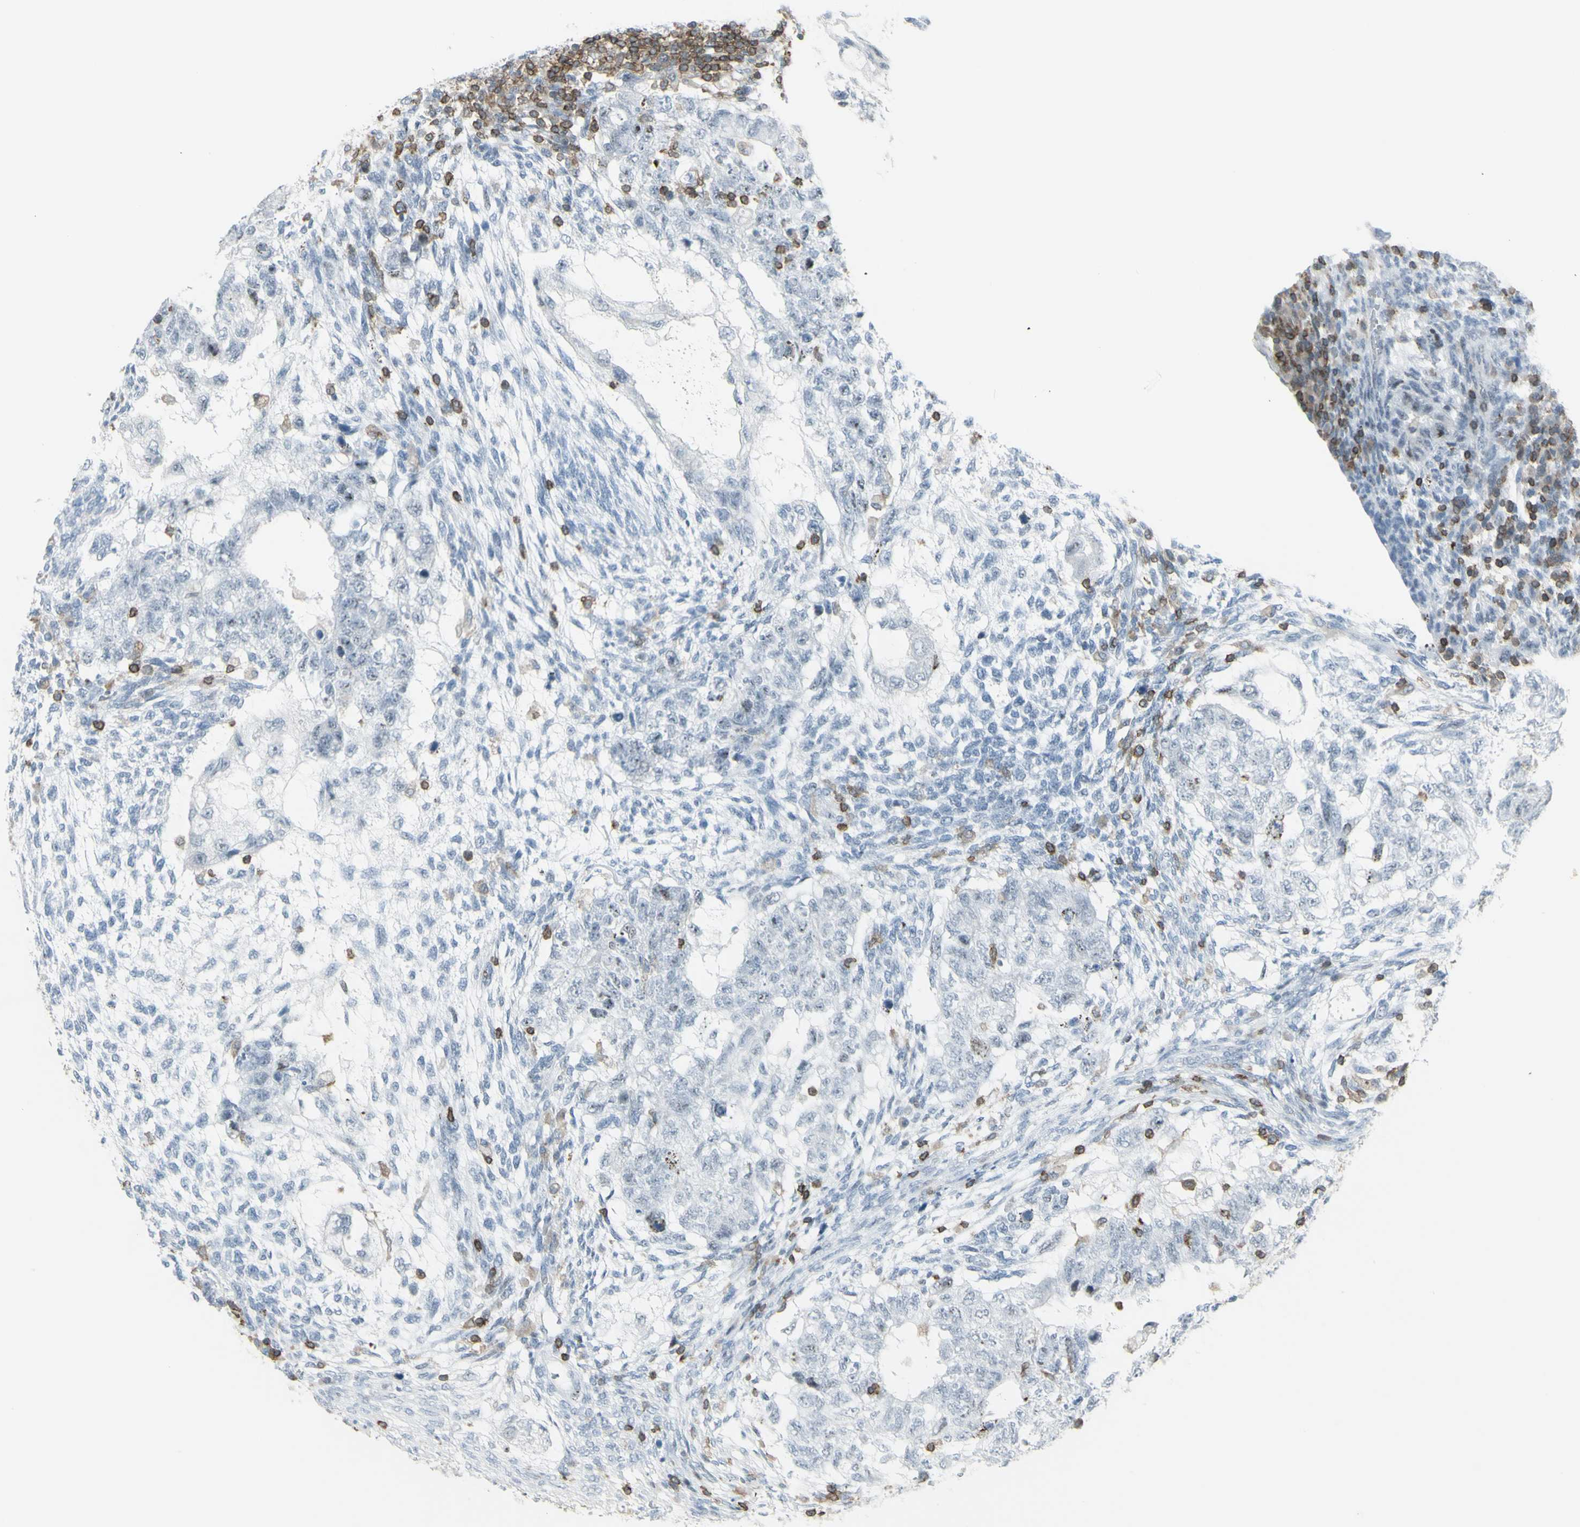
{"staining": {"intensity": "negative", "quantity": "none", "location": "none"}, "tissue": "testis cancer", "cell_type": "Tumor cells", "image_type": "cancer", "snomed": [{"axis": "morphology", "description": "Normal tissue, NOS"}, {"axis": "morphology", "description": "Carcinoma, Embryonal, NOS"}, {"axis": "topography", "description": "Testis"}], "caption": "Human embryonal carcinoma (testis) stained for a protein using immunohistochemistry (IHC) exhibits no staining in tumor cells.", "gene": "NRG1", "patient": {"sex": "male", "age": 36}}